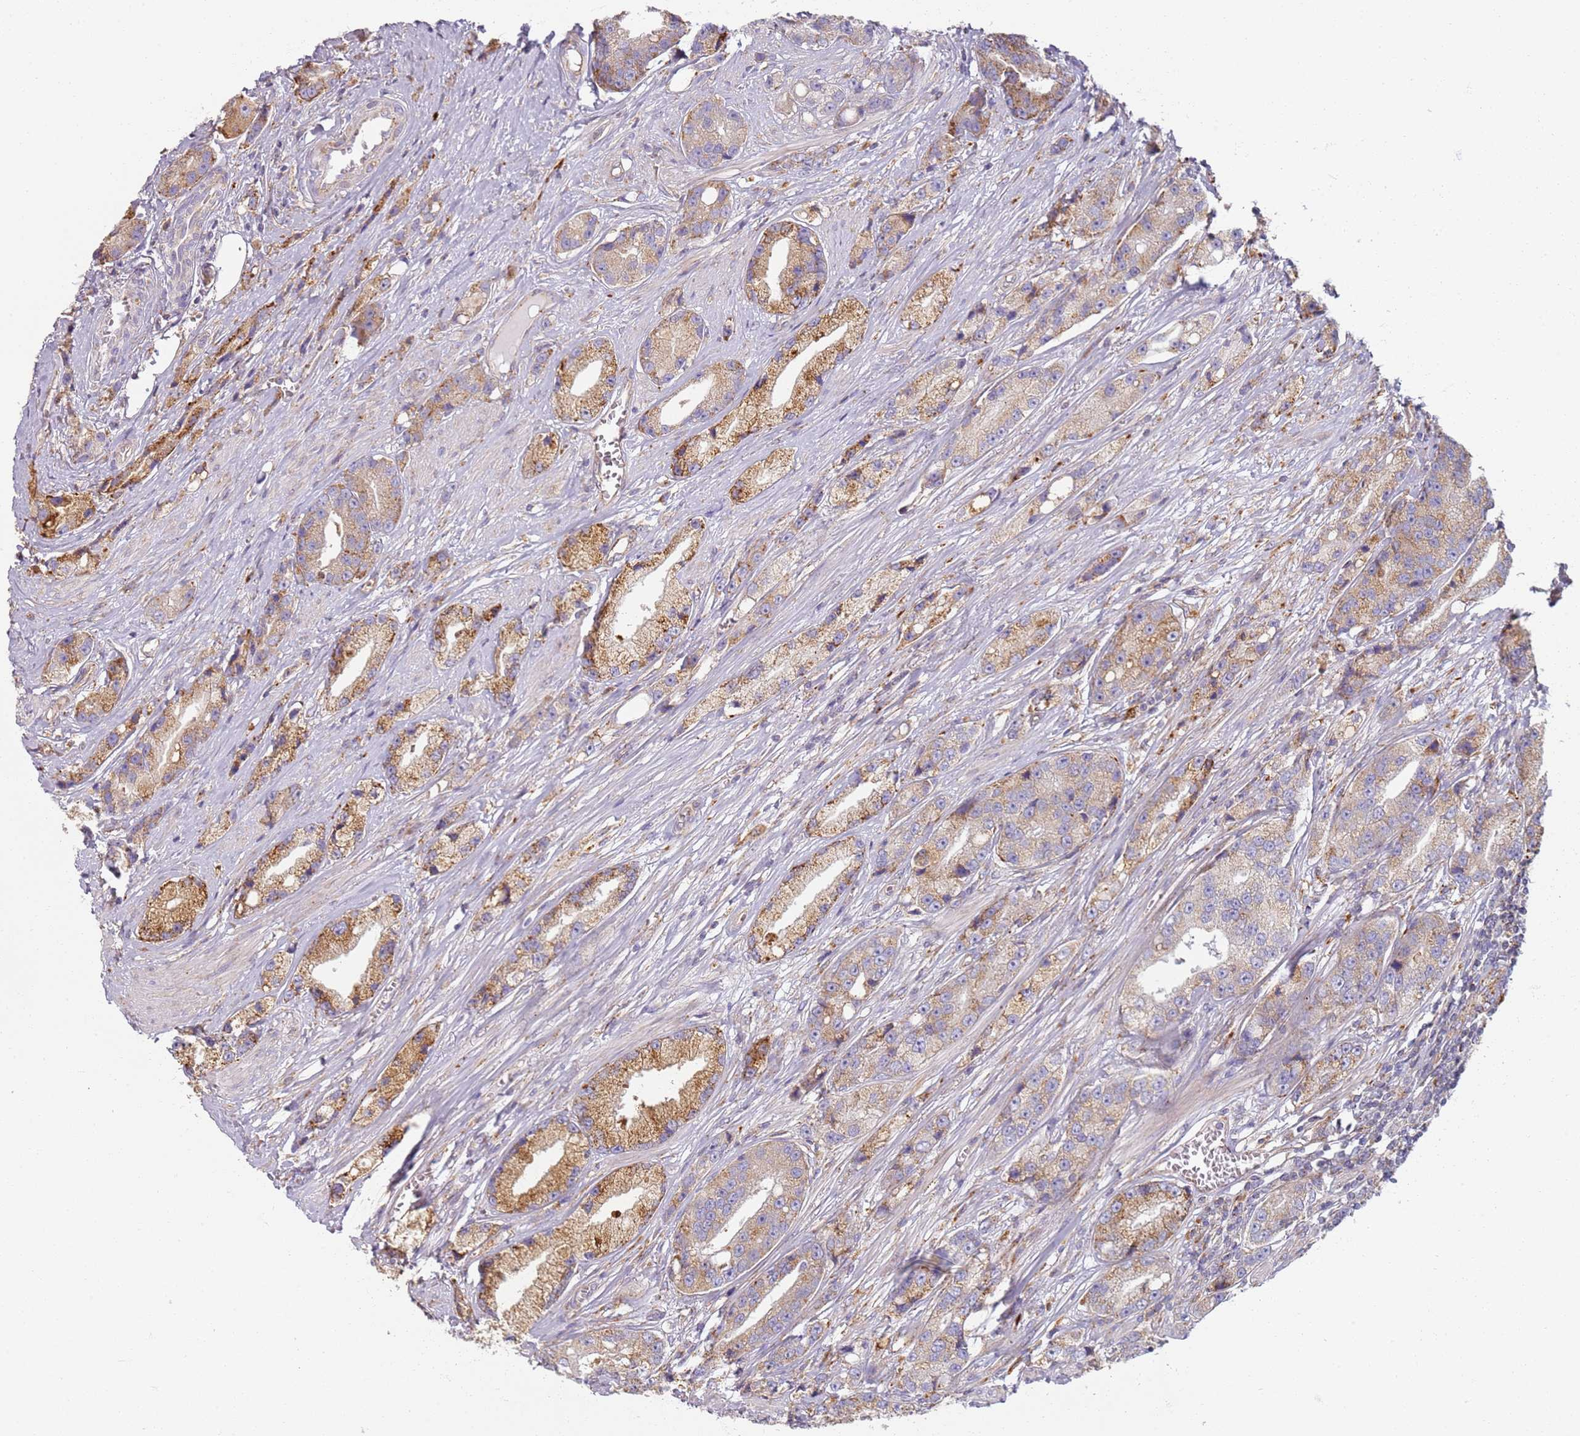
{"staining": {"intensity": "moderate", "quantity": ">75%", "location": "cytoplasmic/membranous"}, "tissue": "prostate cancer", "cell_type": "Tumor cells", "image_type": "cancer", "snomed": [{"axis": "morphology", "description": "Adenocarcinoma, High grade"}, {"axis": "topography", "description": "Prostate"}], "caption": "High-magnification brightfield microscopy of adenocarcinoma (high-grade) (prostate) stained with DAB (brown) and counterstained with hematoxylin (blue). tumor cells exhibit moderate cytoplasmic/membranous positivity is present in approximately>75% of cells. The staining was performed using DAB to visualize the protein expression in brown, while the nuclei were stained in blue with hematoxylin (Magnification: 20x).", "gene": "PROKR2", "patient": {"sex": "male", "age": 74}}